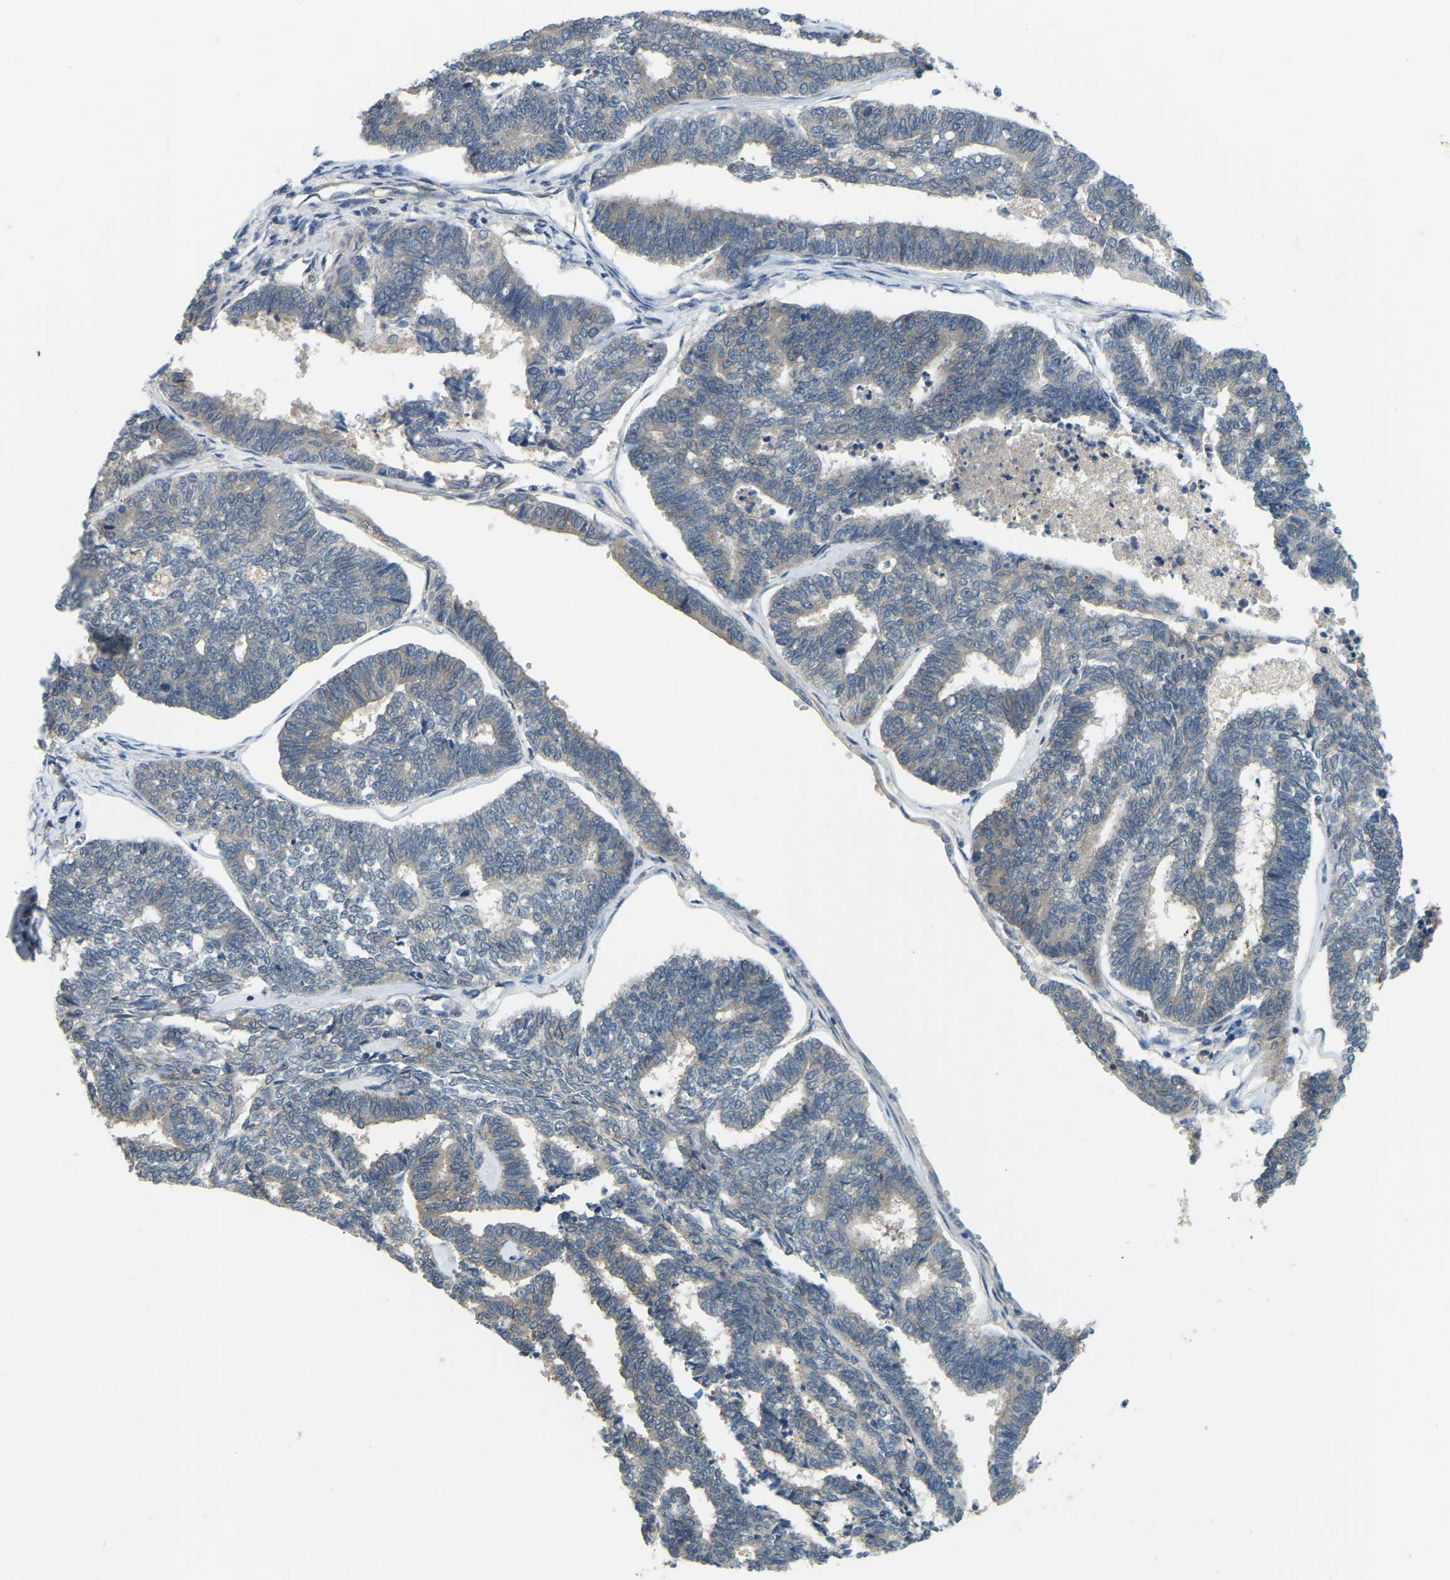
{"staining": {"intensity": "weak", "quantity": "<25%", "location": "cytoplasmic/membranous"}, "tissue": "endometrial cancer", "cell_type": "Tumor cells", "image_type": "cancer", "snomed": [{"axis": "morphology", "description": "Adenocarcinoma, NOS"}, {"axis": "topography", "description": "Endometrium"}], "caption": "Immunohistochemistry image of neoplastic tissue: endometrial cancer (adenocarcinoma) stained with DAB (3,3'-diaminobenzidine) shows no significant protein positivity in tumor cells.", "gene": "AHNAK", "patient": {"sex": "female", "age": 70}}